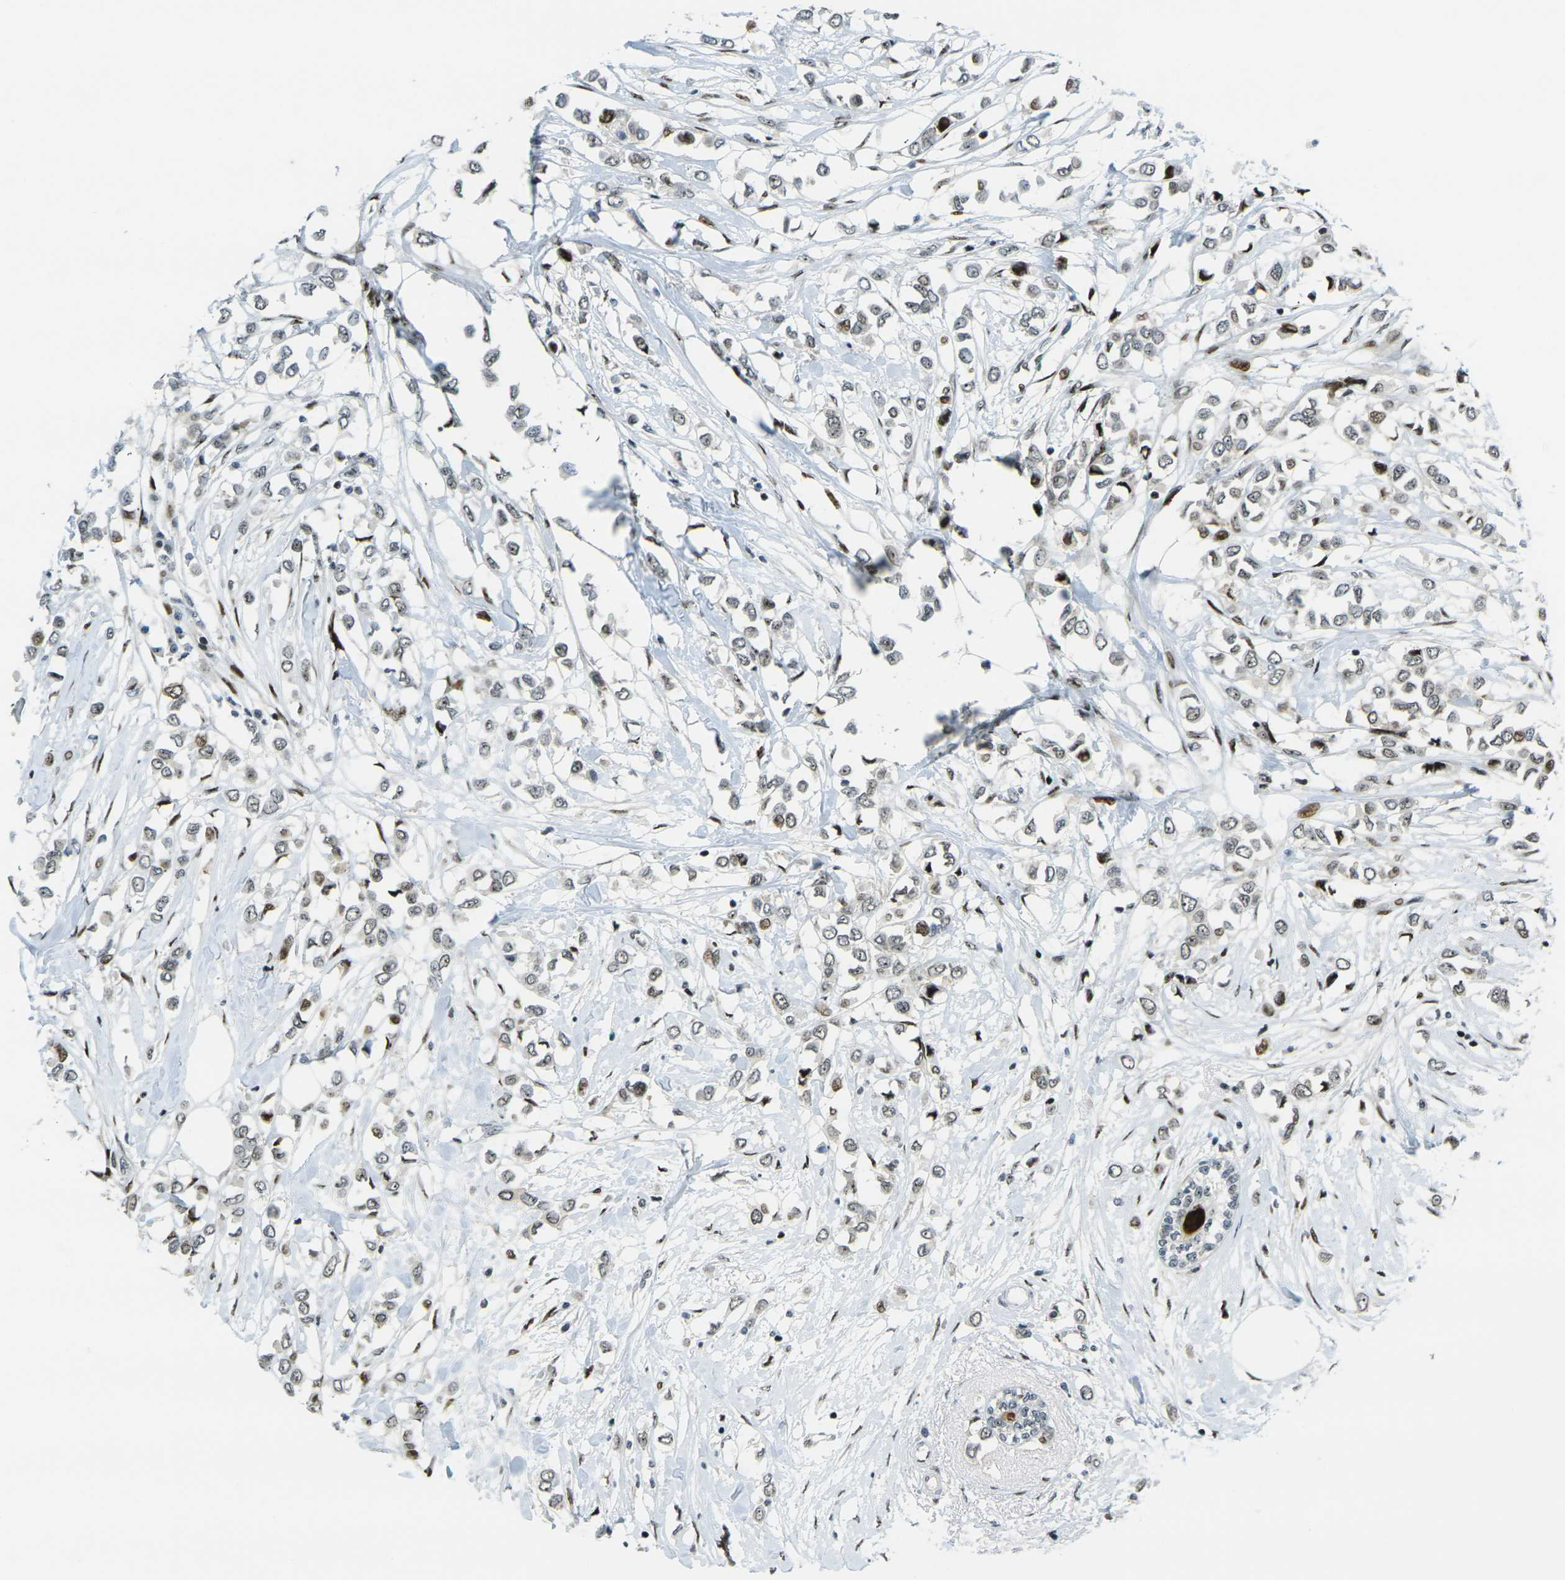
{"staining": {"intensity": "moderate", "quantity": "25%-75%", "location": "nuclear"}, "tissue": "breast cancer", "cell_type": "Tumor cells", "image_type": "cancer", "snomed": [{"axis": "morphology", "description": "Lobular carcinoma"}, {"axis": "topography", "description": "Breast"}], "caption": "The micrograph reveals immunohistochemical staining of breast cancer. There is moderate nuclear staining is seen in about 25%-75% of tumor cells.", "gene": "UBE2C", "patient": {"sex": "female", "age": 51}}